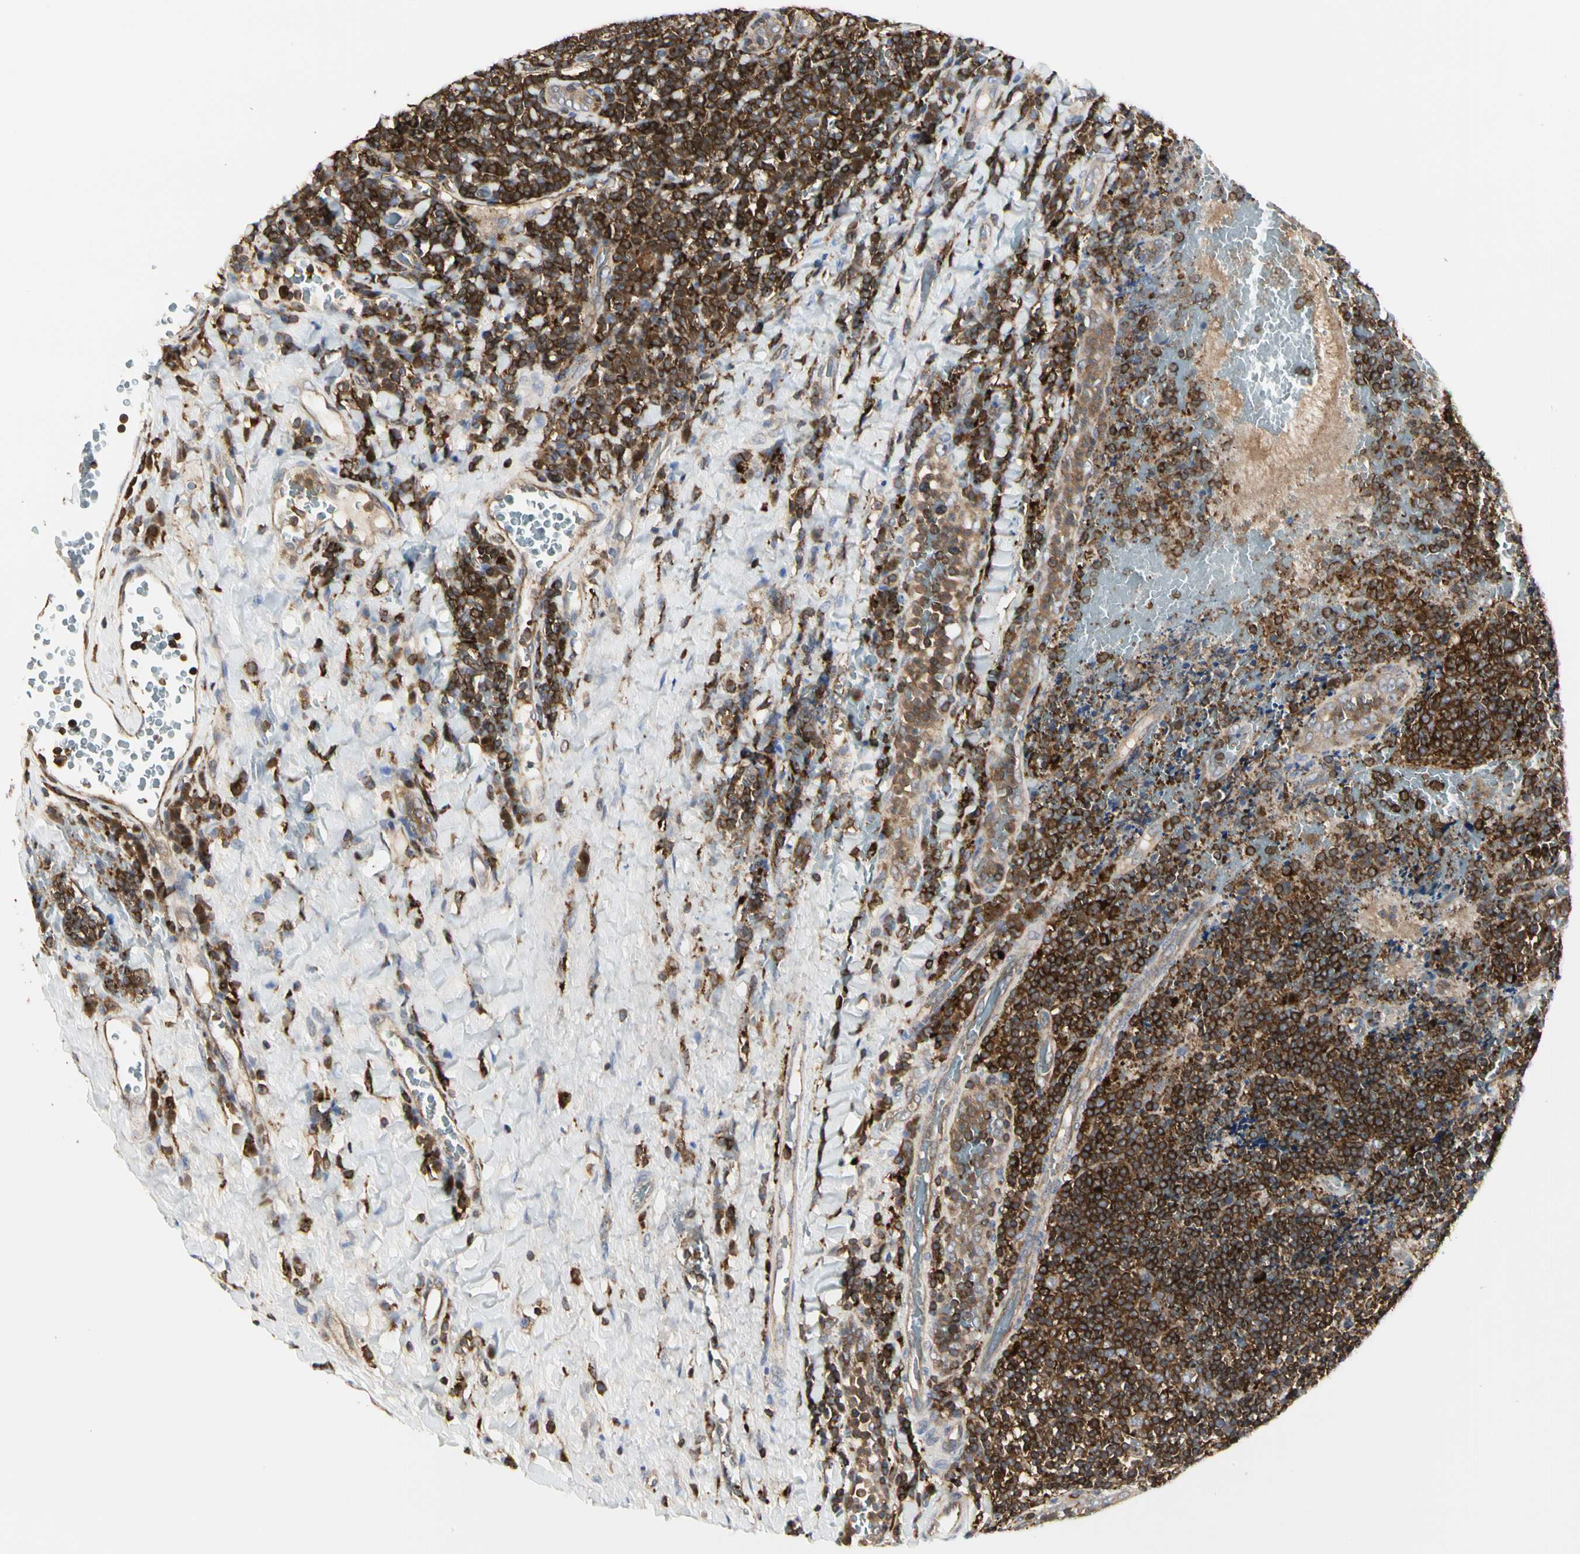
{"staining": {"intensity": "strong", "quantity": ">75%", "location": "cytoplasmic/membranous"}, "tissue": "tonsil", "cell_type": "Germinal center cells", "image_type": "normal", "snomed": [{"axis": "morphology", "description": "Normal tissue, NOS"}, {"axis": "topography", "description": "Tonsil"}], "caption": "Benign tonsil reveals strong cytoplasmic/membranous positivity in about >75% of germinal center cells, visualized by immunohistochemistry. The protein of interest is shown in brown color, while the nuclei are stained blue.", "gene": "NAPG", "patient": {"sex": "male", "age": 17}}